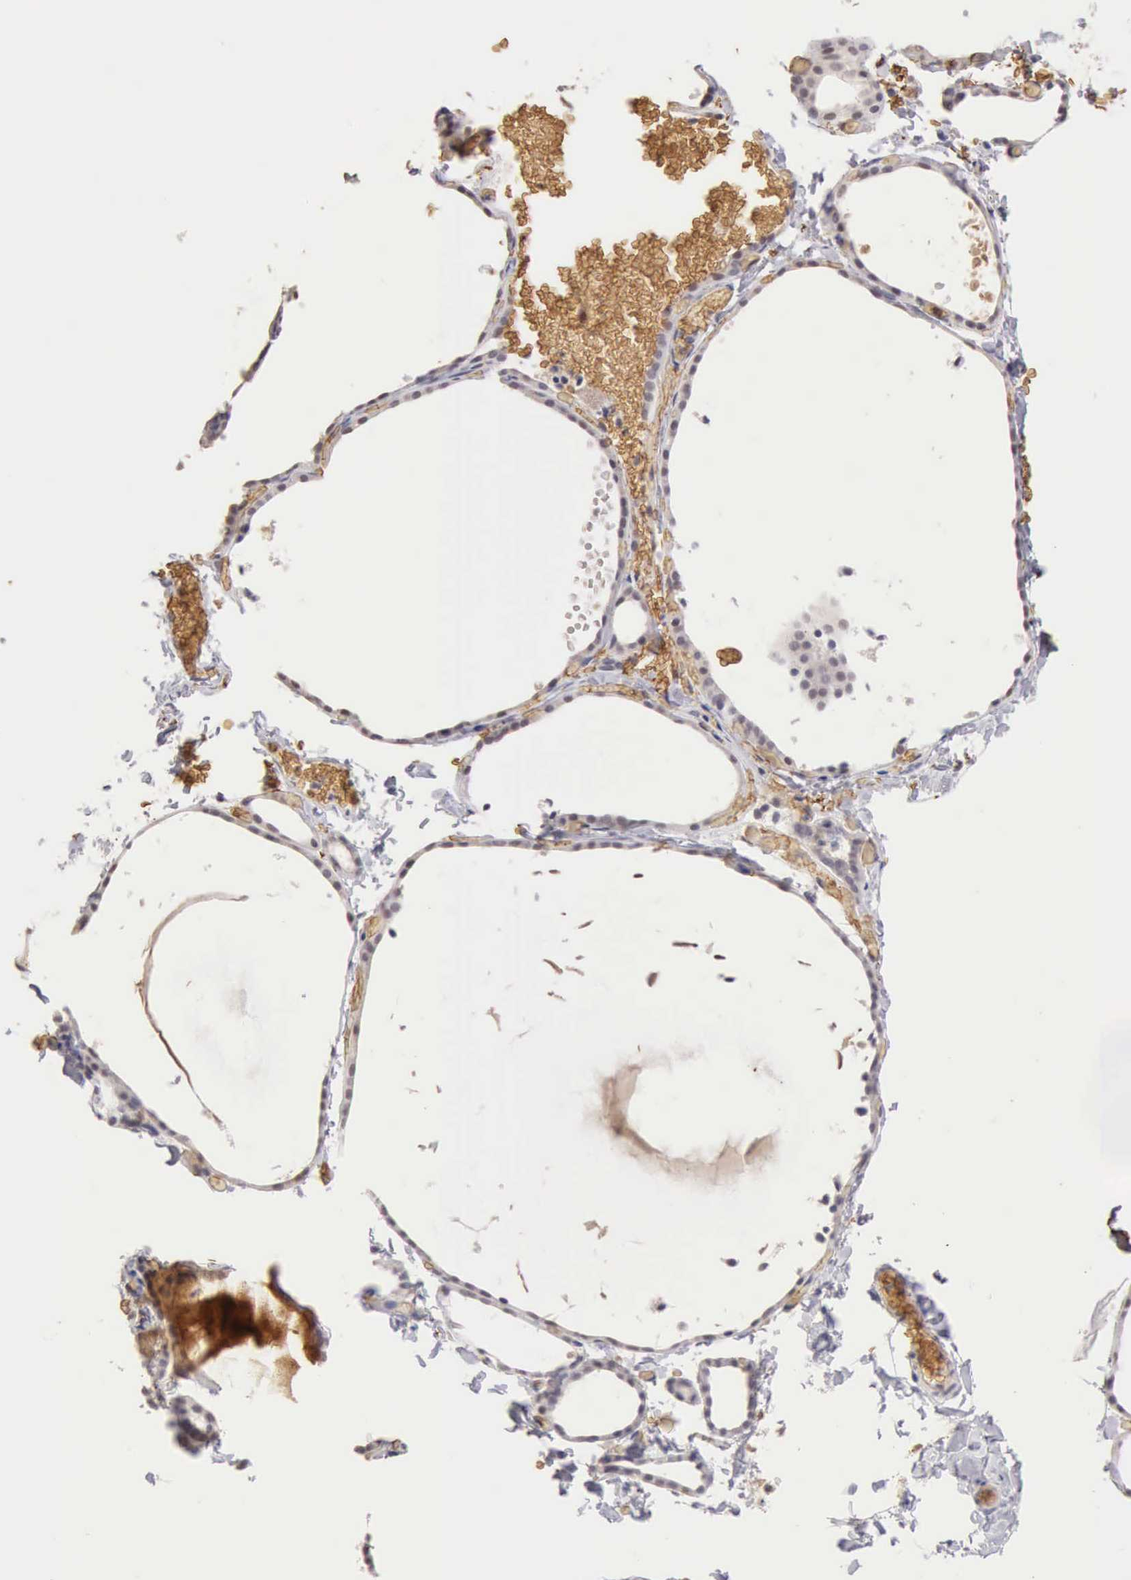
{"staining": {"intensity": "negative", "quantity": "none", "location": "none"}, "tissue": "thyroid gland", "cell_type": "Glandular cells", "image_type": "normal", "snomed": [{"axis": "morphology", "description": "Normal tissue, NOS"}, {"axis": "topography", "description": "Thyroid gland"}], "caption": "Immunohistochemistry of normal thyroid gland shows no expression in glandular cells.", "gene": "CFI", "patient": {"sex": "female", "age": 22}}